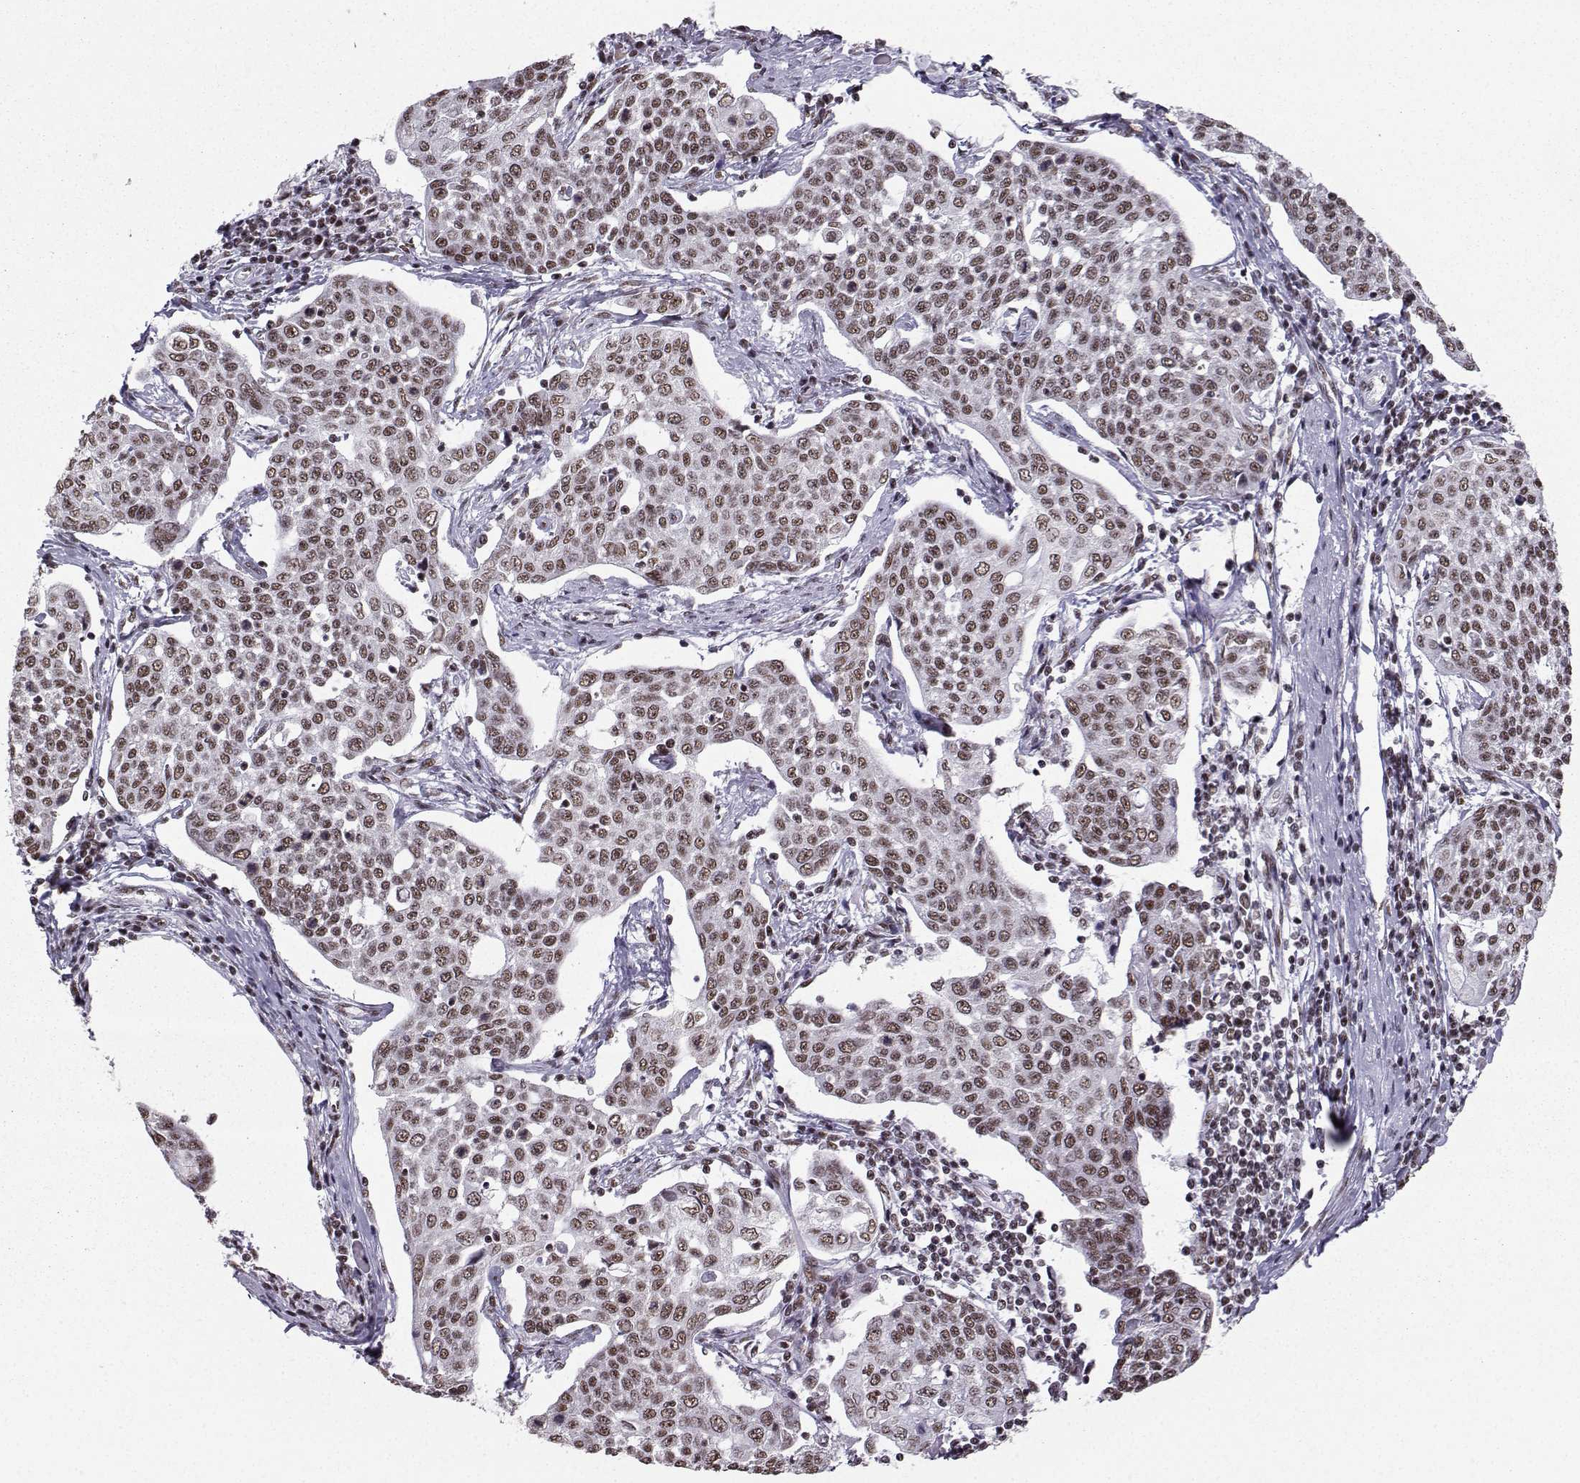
{"staining": {"intensity": "weak", "quantity": "25%-75%", "location": "nuclear"}, "tissue": "cervical cancer", "cell_type": "Tumor cells", "image_type": "cancer", "snomed": [{"axis": "morphology", "description": "Squamous cell carcinoma, NOS"}, {"axis": "topography", "description": "Cervix"}], "caption": "High-power microscopy captured an IHC photomicrograph of cervical cancer (squamous cell carcinoma), revealing weak nuclear staining in about 25%-75% of tumor cells.", "gene": "SNRPB2", "patient": {"sex": "female", "age": 34}}